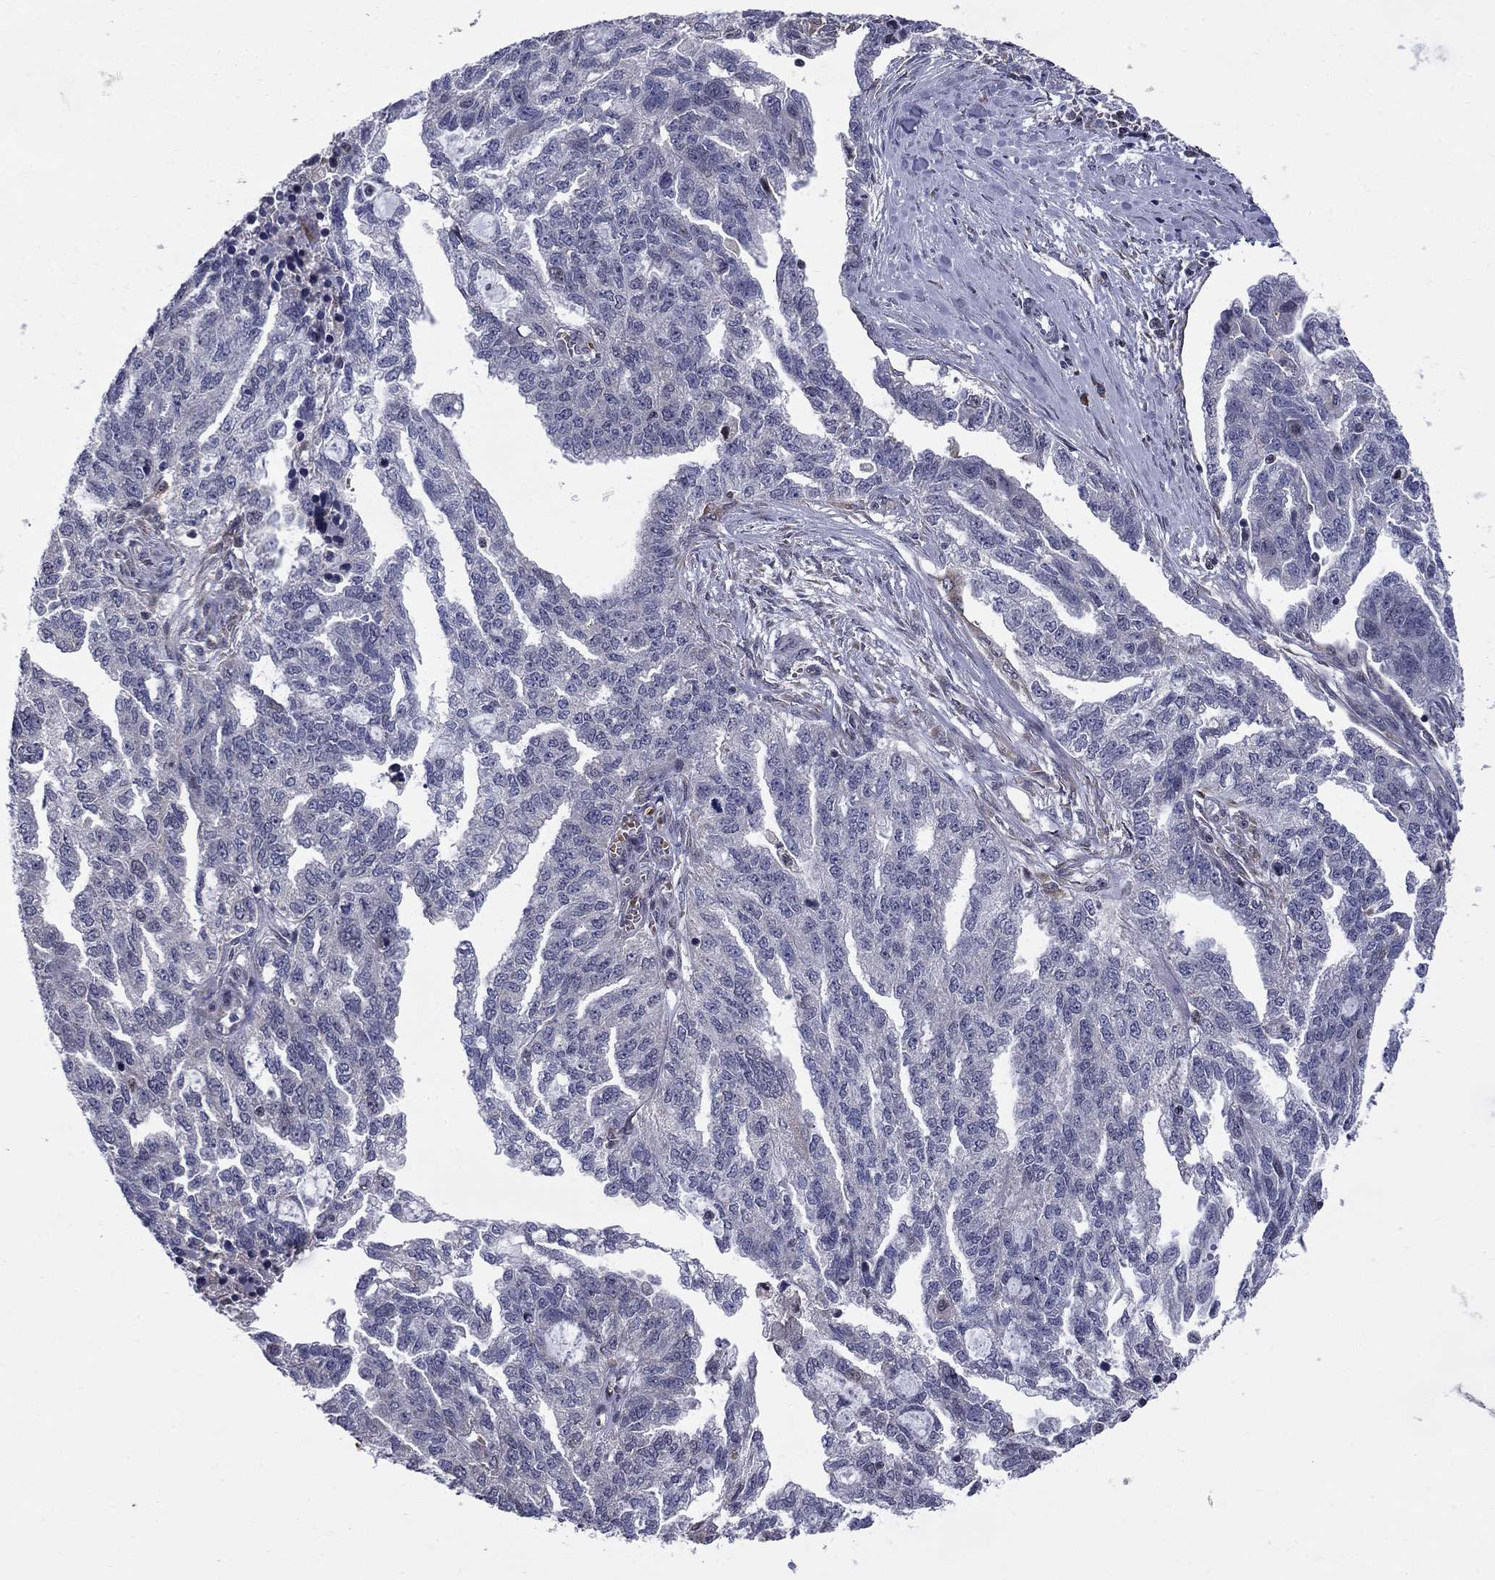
{"staining": {"intensity": "negative", "quantity": "none", "location": "none"}, "tissue": "ovarian cancer", "cell_type": "Tumor cells", "image_type": "cancer", "snomed": [{"axis": "morphology", "description": "Cystadenocarcinoma, serous, NOS"}, {"axis": "topography", "description": "Ovary"}], "caption": "Tumor cells show no significant staining in ovarian serous cystadenocarcinoma.", "gene": "HSPB2", "patient": {"sex": "female", "age": 51}}